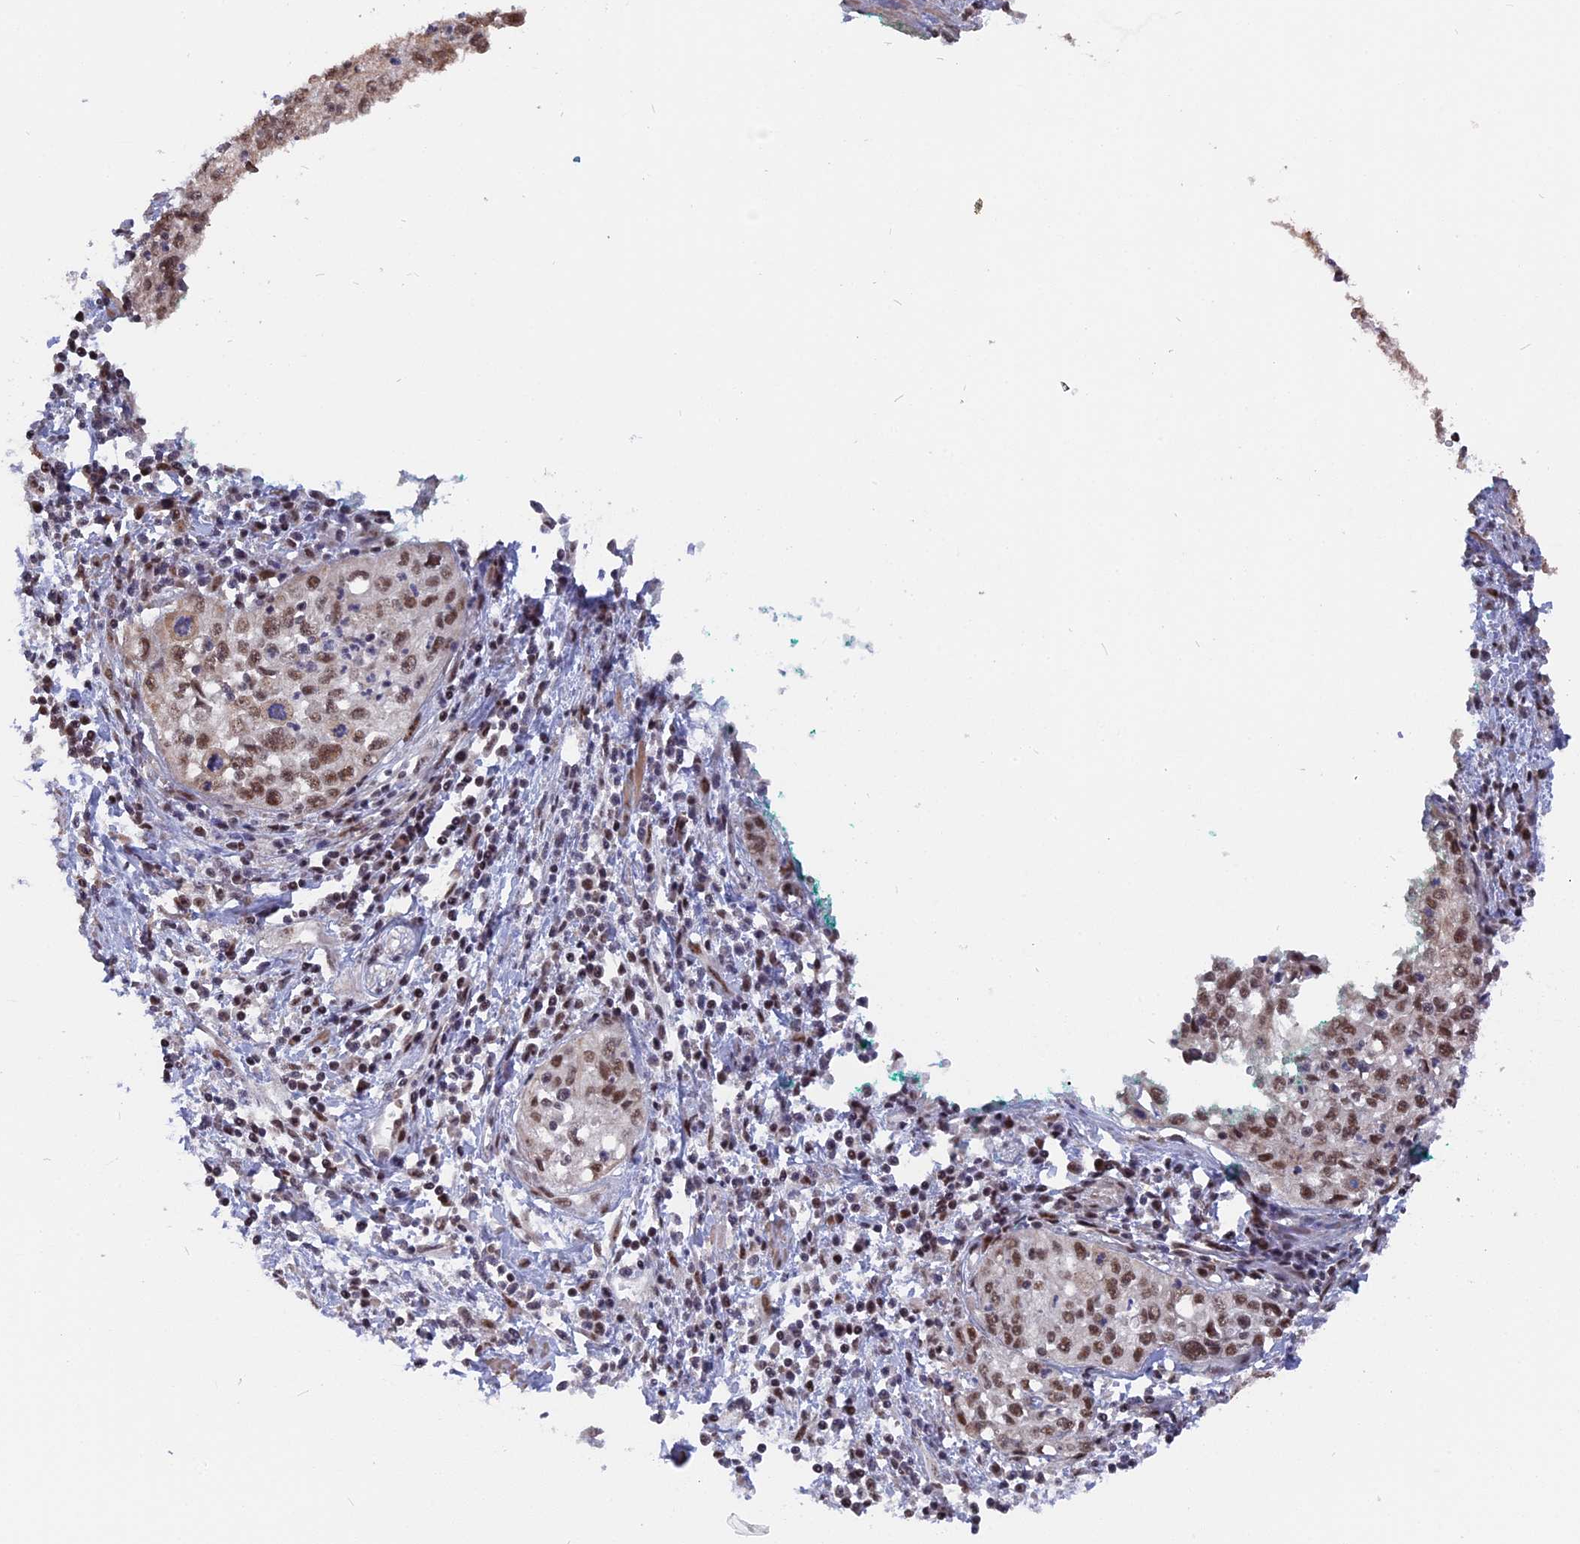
{"staining": {"intensity": "moderate", "quantity": ">75%", "location": "nuclear"}, "tissue": "cervical cancer", "cell_type": "Tumor cells", "image_type": "cancer", "snomed": [{"axis": "morphology", "description": "Squamous cell carcinoma, NOS"}, {"axis": "topography", "description": "Cervix"}], "caption": "A micrograph showing moderate nuclear staining in about >75% of tumor cells in cervical squamous cell carcinoma, as visualized by brown immunohistochemical staining.", "gene": "SF3A2", "patient": {"sex": "female", "age": 57}}